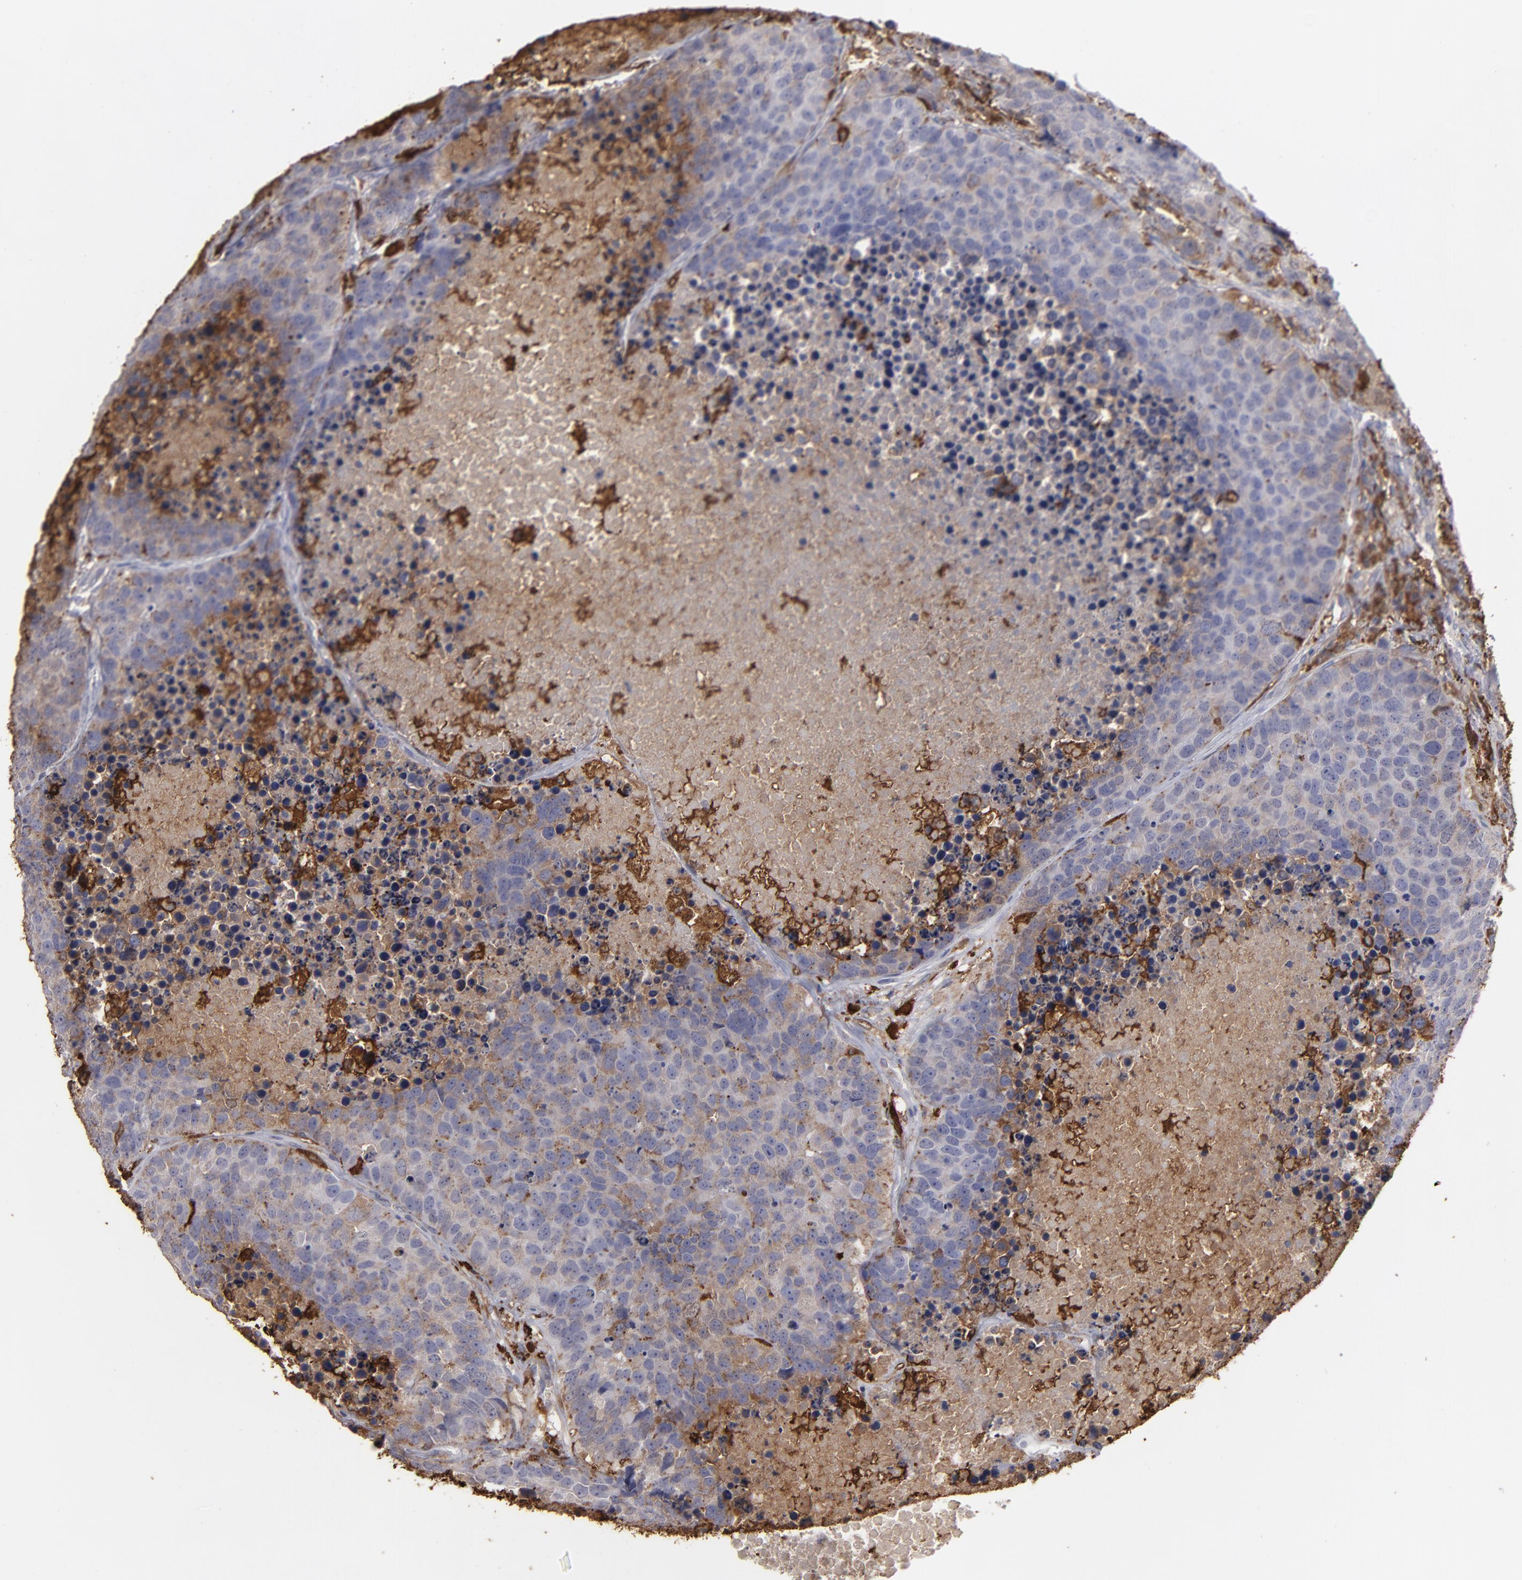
{"staining": {"intensity": "moderate", "quantity": "25%-75%", "location": "cytoplasmic/membranous"}, "tissue": "carcinoid", "cell_type": "Tumor cells", "image_type": "cancer", "snomed": [{"axis": "morphology", "description": "Carcinoid, malignant, NOS"}, {"axis": "topography", "description": "Lung"}], "caption": "IHC of carcinoid demonstrates medium levels of moderate cytoplasmic/membranous expression in approximately 25%-75% of tumor cells.", "gene": "ODC1", "patient": {"sex": "male", "age": 60}}